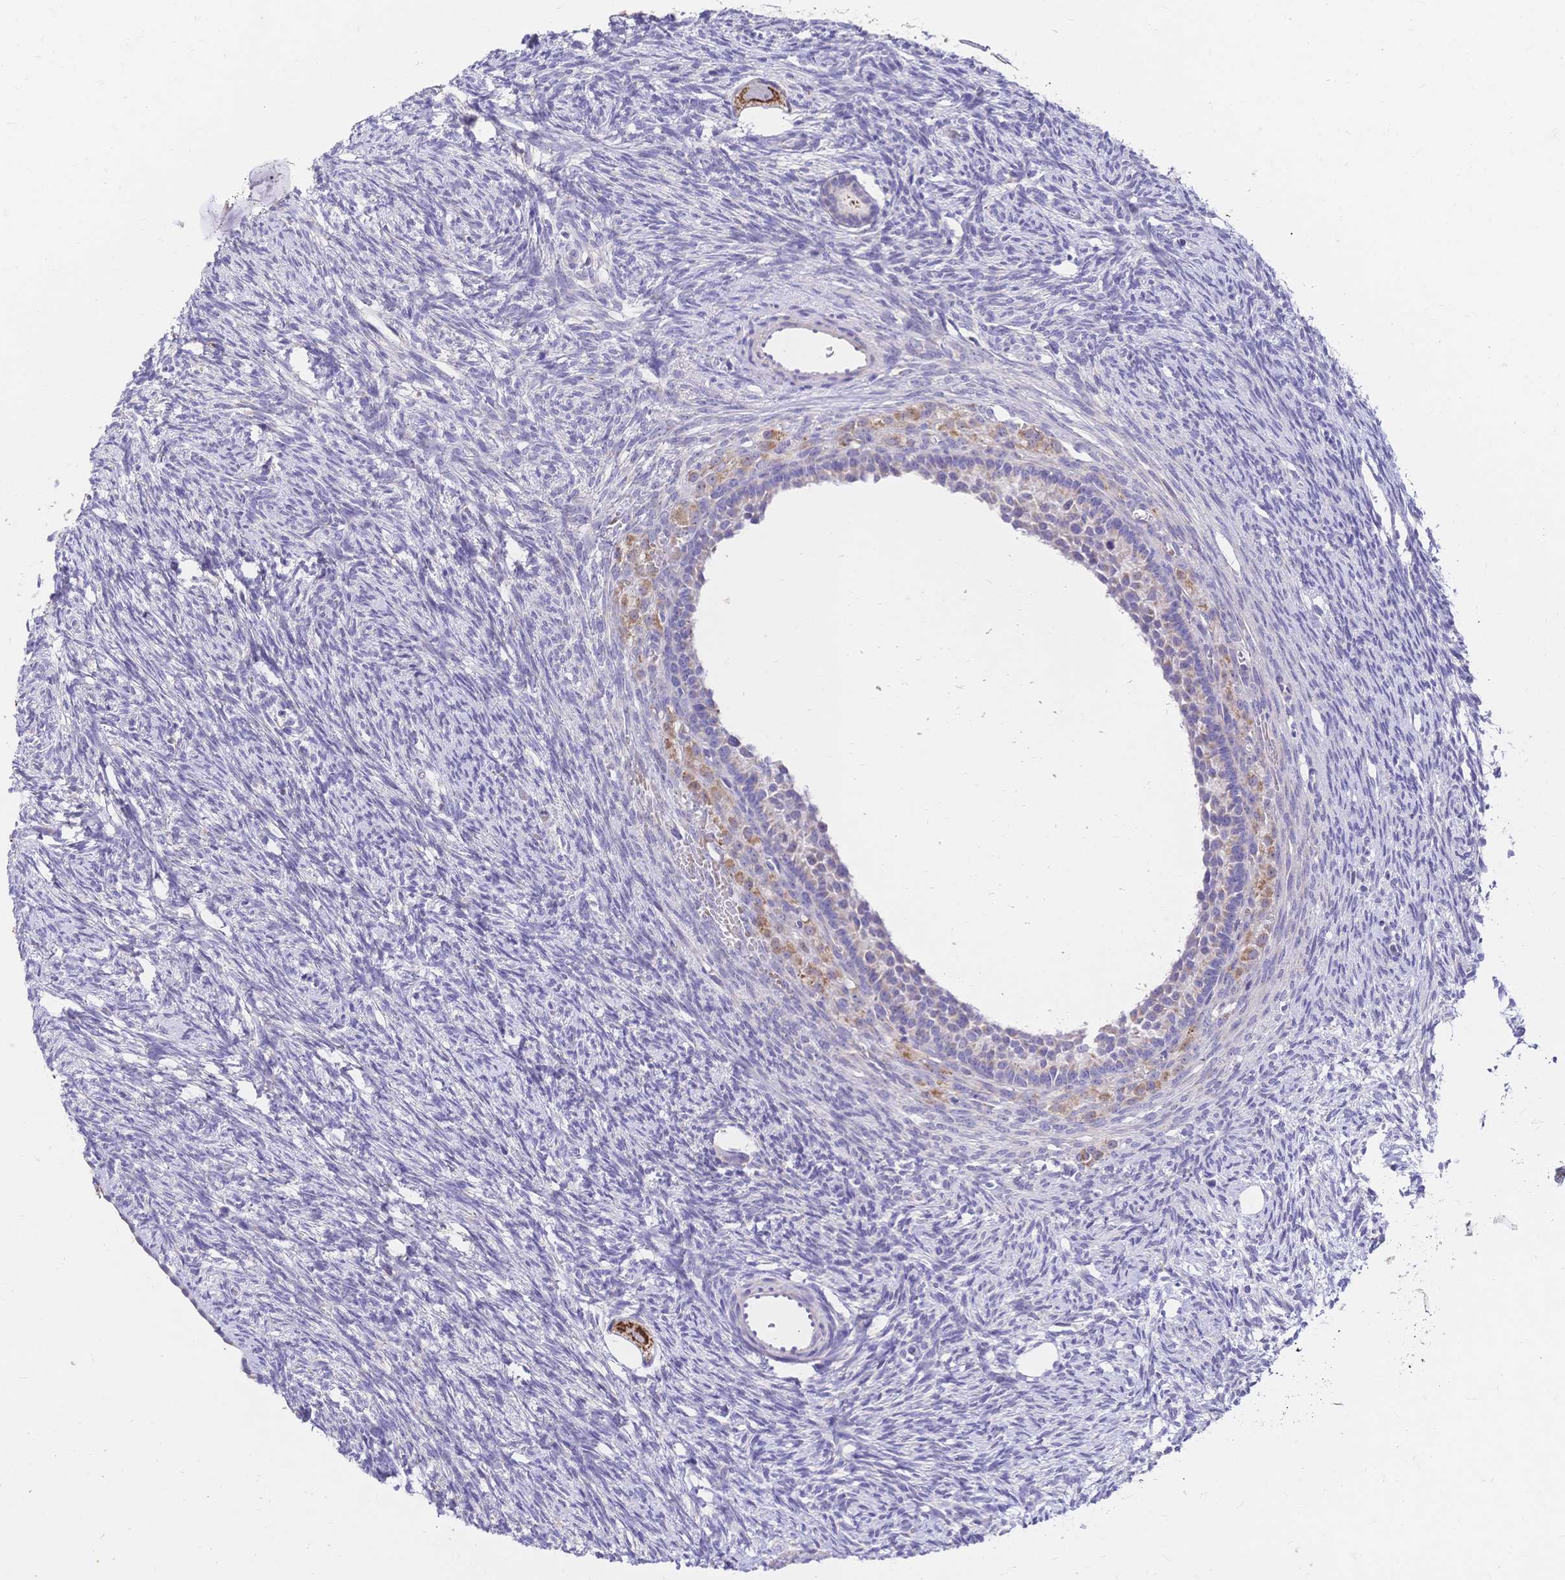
{"staining": {"intensity": "strong", "quantity": ">75%", "location": "cytoplasmic/membranous"}, "tissue": "ovary", "cell_type": "Follicle cells", "image_type": "normal", "snomed": [{"axis": "morphology", "description": "Normal tissue, NOS"}, {"axis": "topography", "description": "Ovary"}], "caption": "Immunohistochemistry of benign human ovary demonstrates high levels of strong cytoplasmic/membranous staining in approximately >75% of follicle cells. (DAB IHC, brown staining for protein, blue staining for nuclei).", "gene": "CLEC18A", "patient": {"sex": "female", "age": 33}}